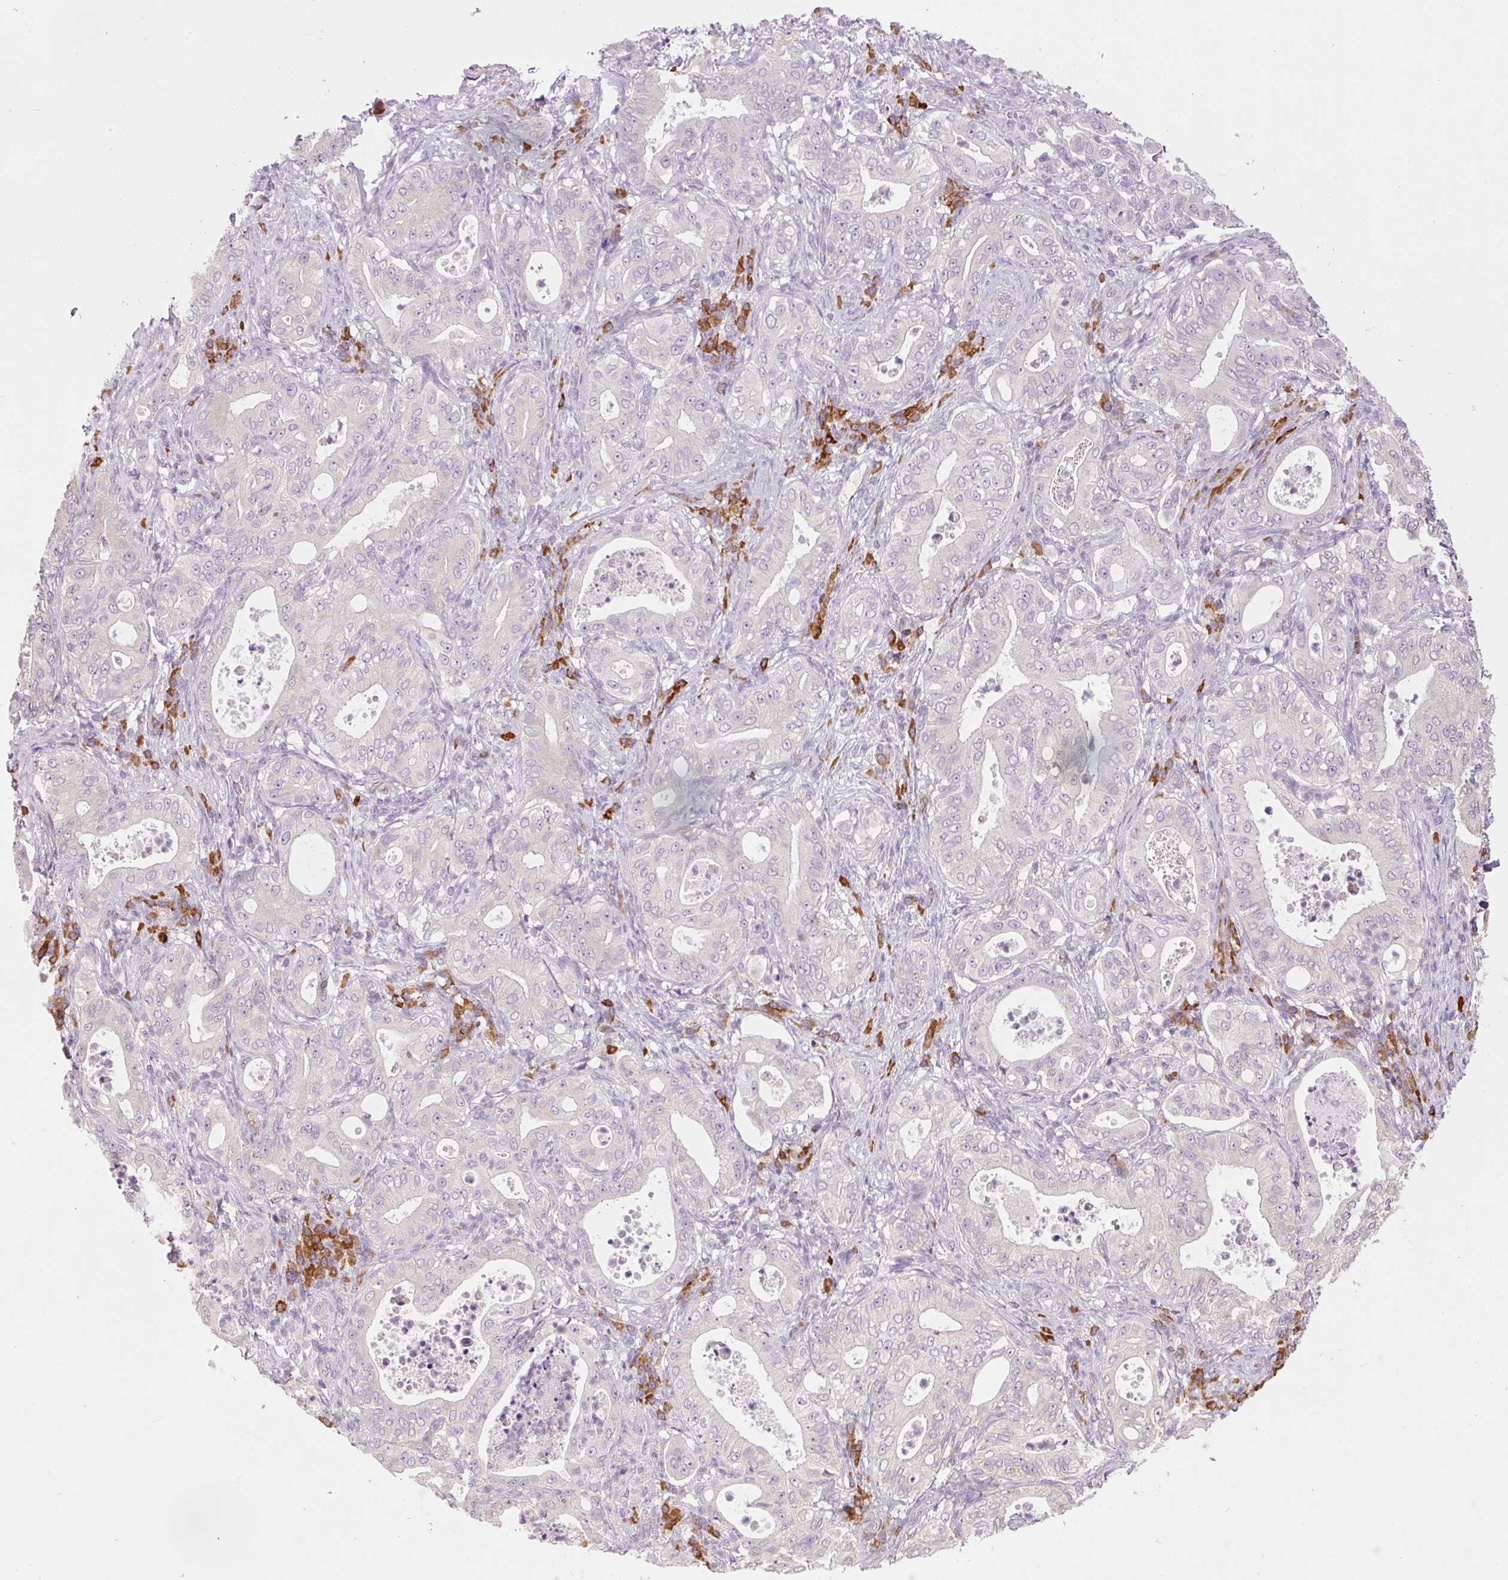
{"staining": {"intensity": "negative", "quantity": "none", "location": "none"}, "tissue": "pancreatic cancer", "cell_type": "Tumor cells", "image_type": "cancer", "snomed": [{"axis": "morphology", "description": "Adenocarcinoma, NOS"}, {"axis": "topography", "description": "Pancreas"}], "caption": "This is an IHC micrograph of human pancreatic cancer (adenocarcinoma). There is no staining in tumor cells.", "gene": "PNPLA5", "patient": {"sex": "male", "age": 71}}